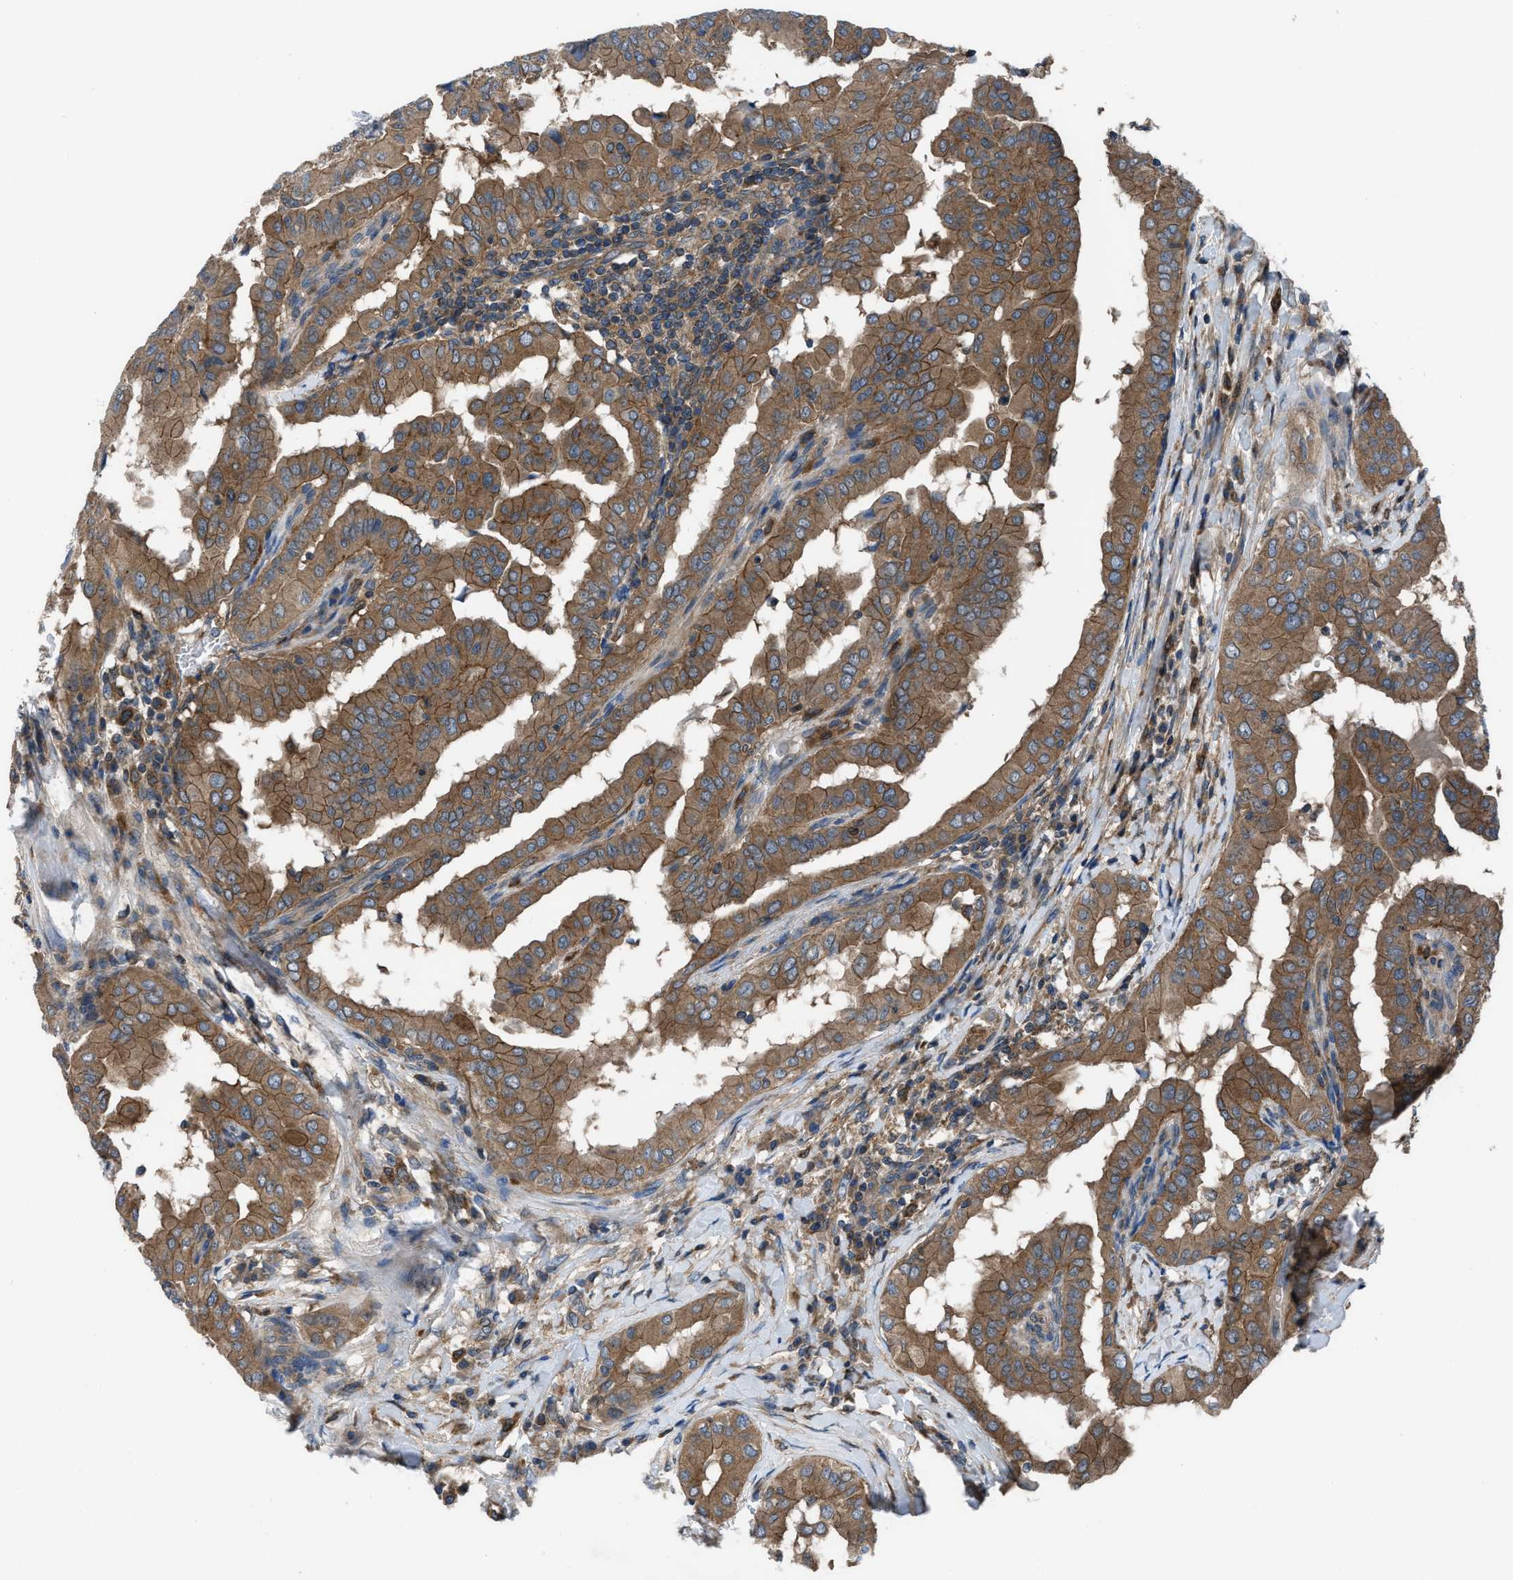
{"staining": {"intensity": "moderate", "quantity": ">75%", "location": "cytoplasmic/membranous"}, "tissue": "thyroid cancer", "cell_type": "Tumor cells", "image_type": "cancer", "snomed": [{"axis": "morphology", "description": "Papillary adenocarcinoma, NOS"}, {"axis": "topography", "description": "Thyroid gland"}], "caption": "Immunohistochemical staining of thyroid papillary adenocarcinoma displays medium levels of moderate cytoplasmic/membranous expression in about >75% of tumor cells.", "gene": "USP25", "patient": {"sex": "male", "age": 33}}